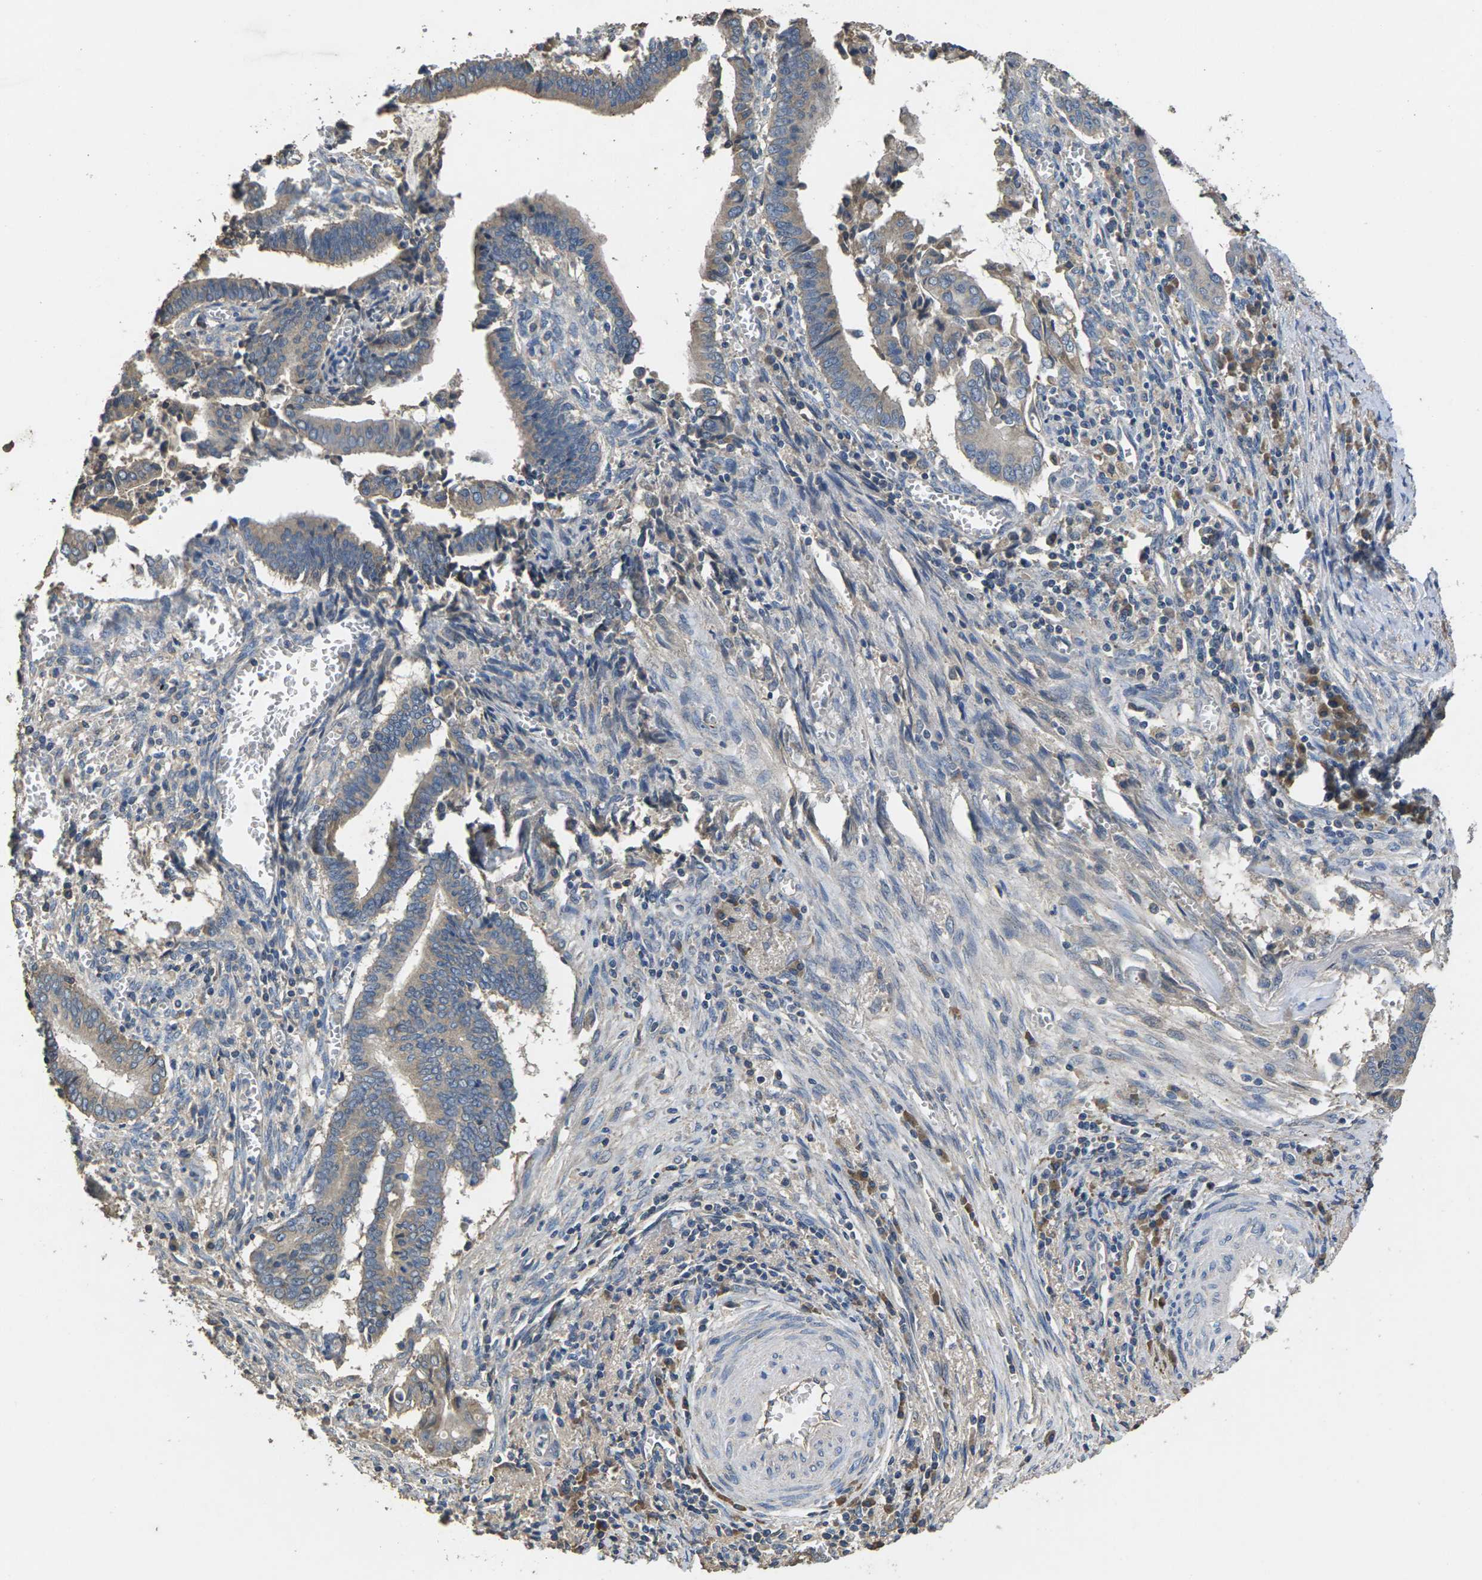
{"staining": {"intensity": "negative", "quantity": "none", "location": "none"}, "tissue": "cervical cancer", "cell_type": "Tumor cells", "image_type": "cancer", "snomed": [{"axis": "morphology", "description": "Adenocarcinoma, NOS"}, {"axis": "topography", "description": "Cervix"}], "caption": "Cervical adenocarcinoma stained for a protein using immunohistochemistry (IHC) displays no expression tumor cells.", "gene": "B4GAT1", "patient": {"sex": "female", "age": 44}}